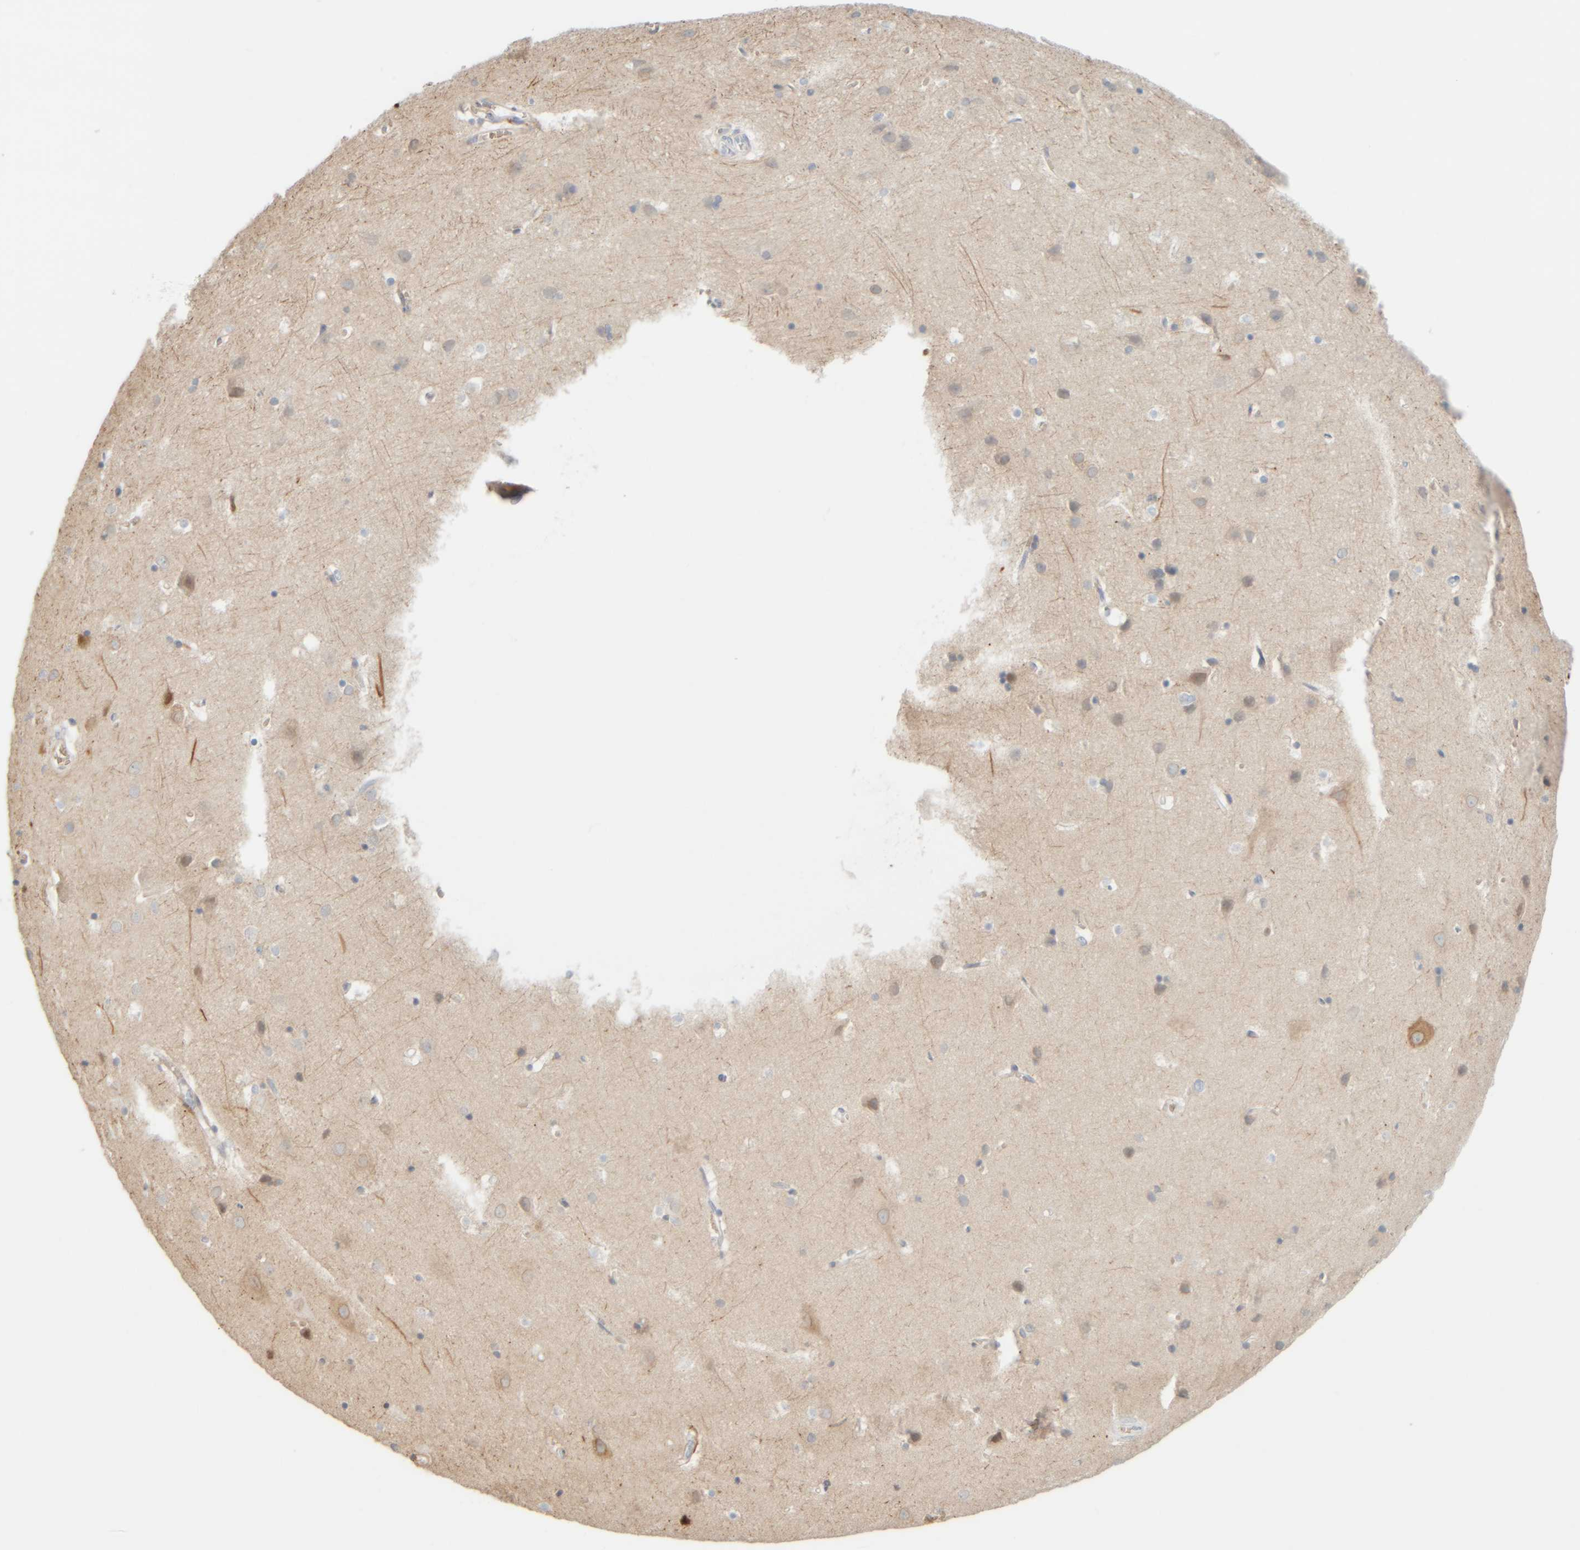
{"staining": {"intensity": "negative", "quantity": "none", "location": "none"}, "tissue": "cerebral cortex", "cell_type": "Endothelial cells", "image_type": "normal", "snomed": [{"axis": "morphology", "description": "Normal tissue, NOS"}, {"axis": "topography", "description": "Cerebral cortex"}], "caption": "This is an immunohistochemistry micrograph of unremarkable cerebral cortex. There is no staining in endothelial cells.", "gene": "AARSD1", "patient": {"sex": "male", "age": 54}}